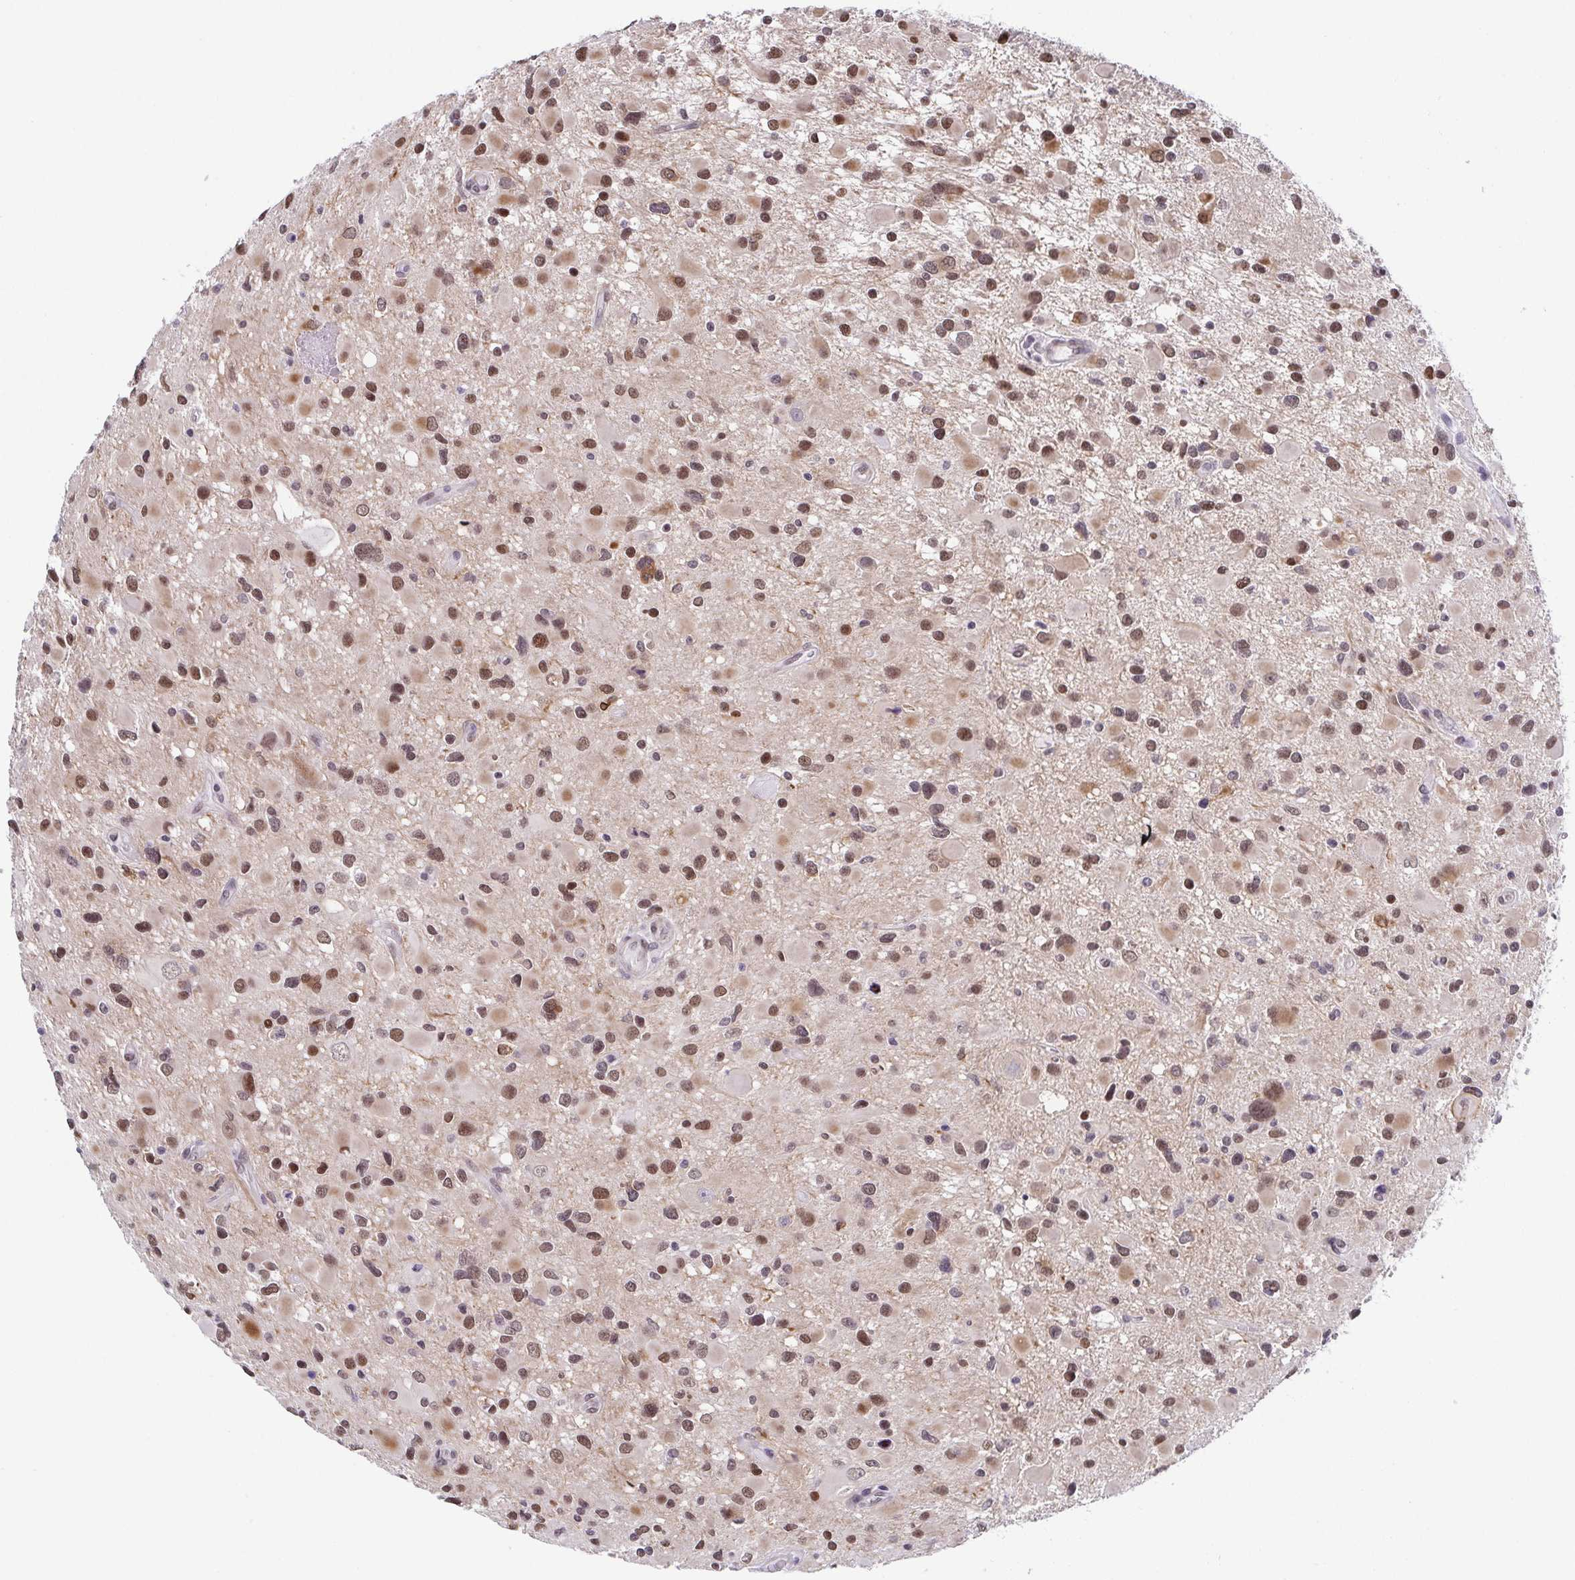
{"staining": {"intensity": "moderate", "quantity": ">75%", "location": "nuclear"}, "tissue": "glioma", "cell_type": "Tumor cells", "image_type": "cancer", "snomed": [{"axis": "morphology", "description": "Glioma, malignant, Low grade"}, {"axis": "topography", "description": "Brain"}], "caption": "This micrograph shows immunohistochemistry (IHC) staining of human glioma, with medium moderate nuclear staining in approximately >75% of tumor cells.", "gene": "SLC7A10", "patient": {"sex": "female", "age": 32}}